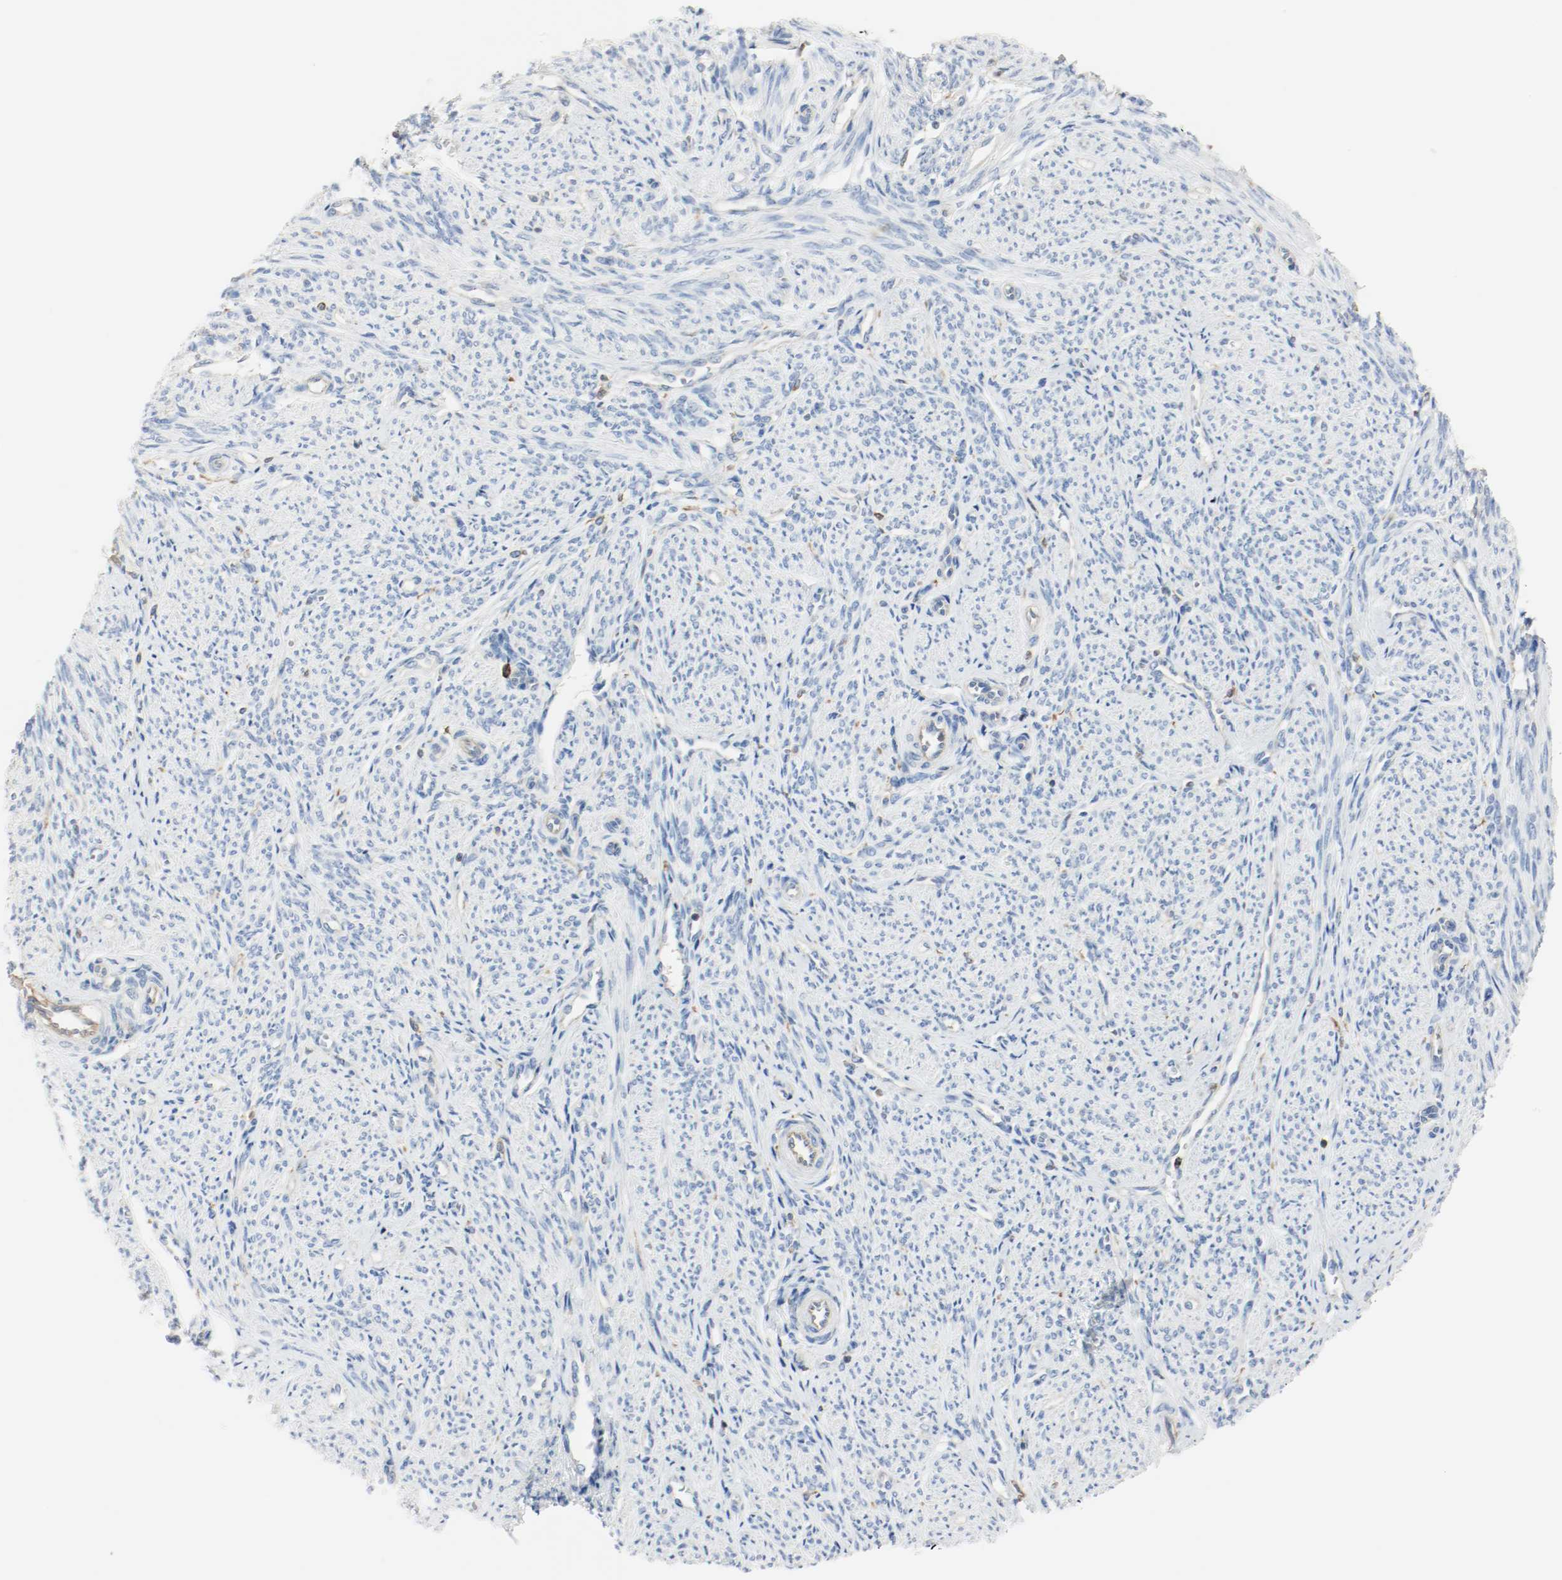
{"staining": {"intensity": "negative", "quantity": "none", "location": "none"}, "tissue": "smooth muscle", "cell_type": "Smooth muscle cells", "image_type": "normal", "snomed": [{"axis": "morphology", "description": "Normal tissue, NOS"}, {"axis": "topography", "description": "Smooth muscle"}], "caption": "Human smooth muscle stained for a protein using IHC demonstrates no staining in smooth muscle cells.", "gene": "ARPC1B", "patient": {"sex": "female", "age": 65}}